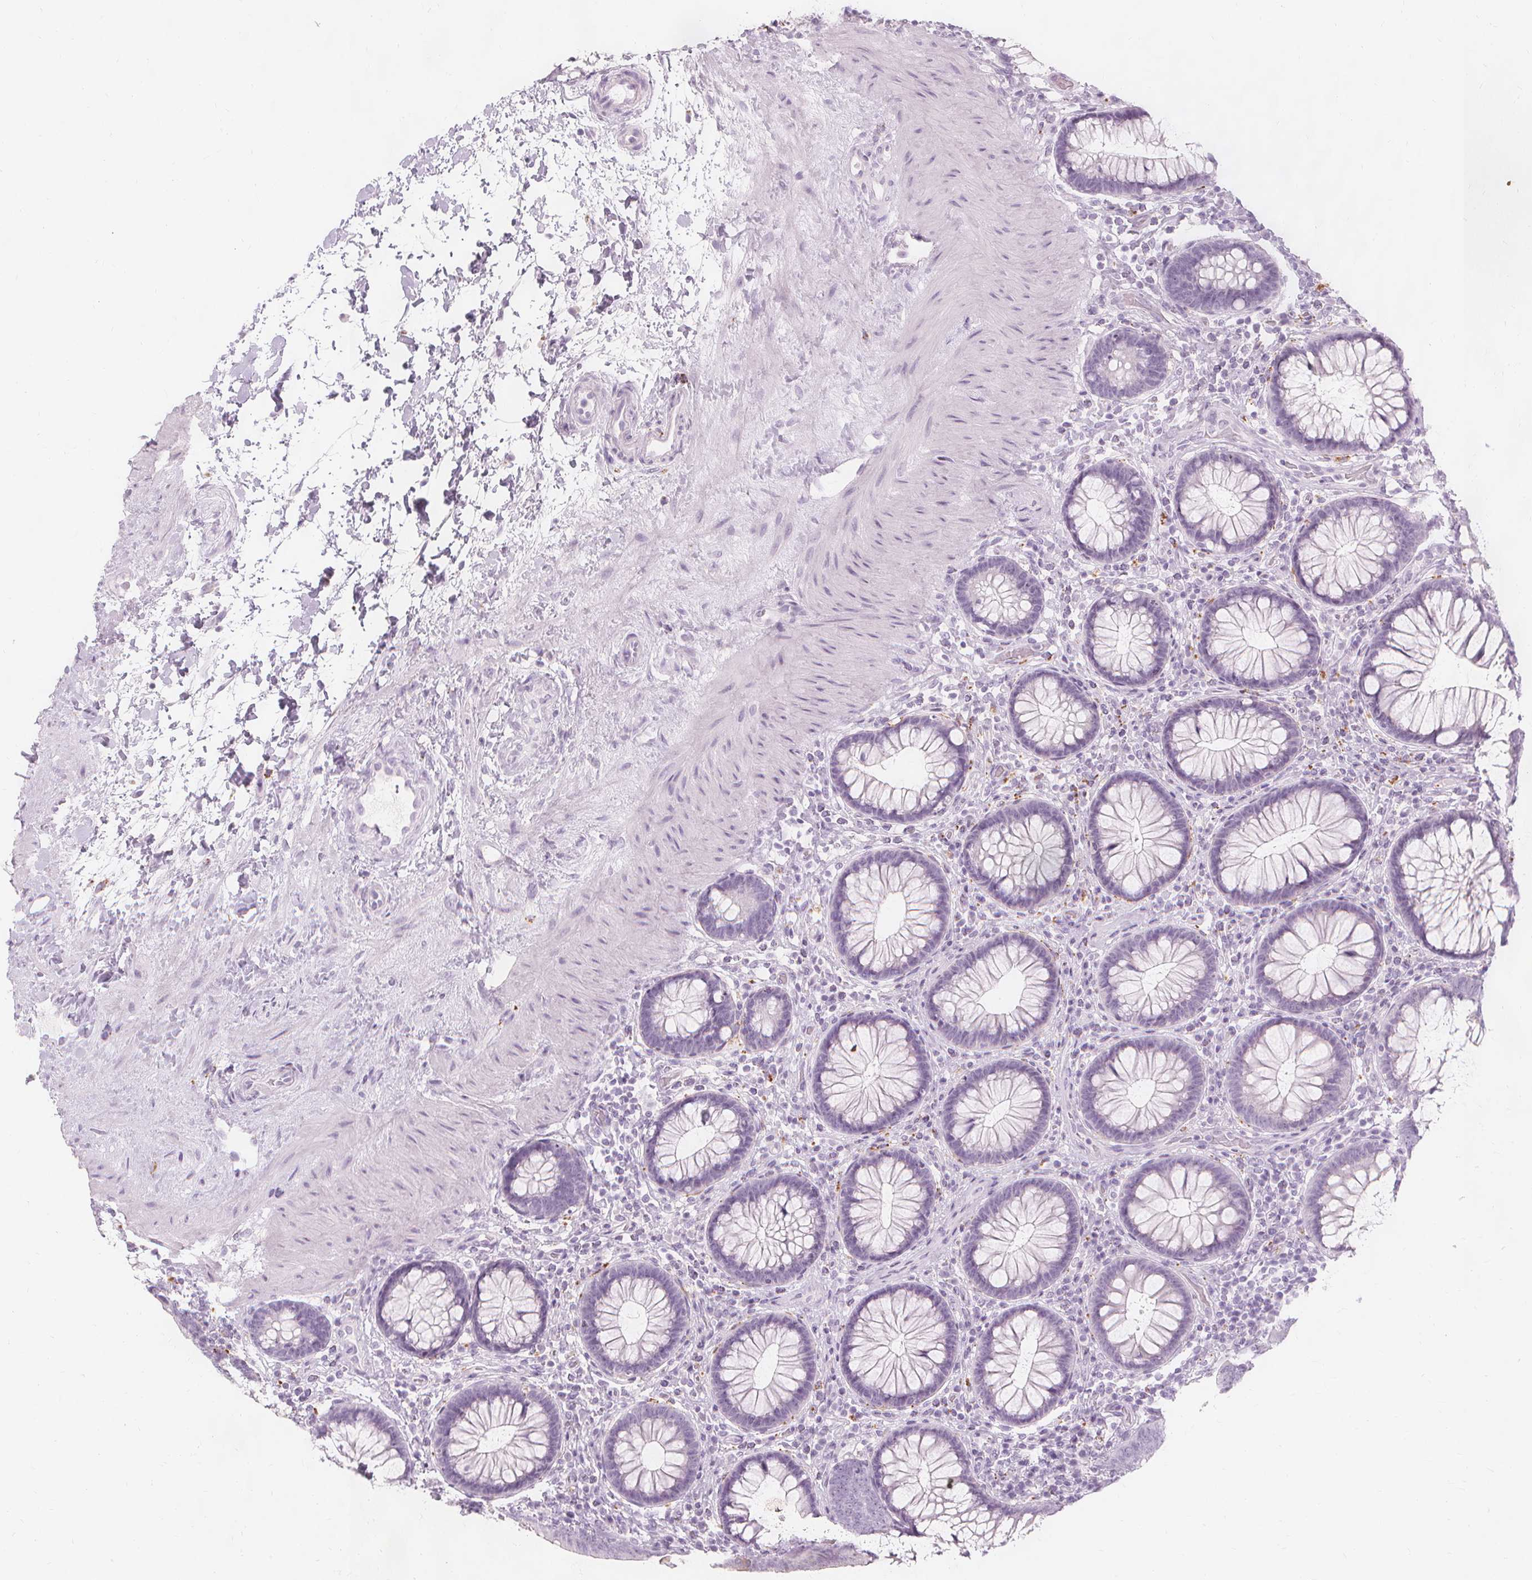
{"staining": {"intensity": "negative", "quantity": "none", "location": "none"}, "tissue": "colon", "cell_type": "Endothelial cells", "image_type": "normal", "snomed": [{"axis": "morphology", "description": "Normal tissue, NOS"}, {"axis": "morphology", "description": "Adenoma, NOS"}, {"axis": "topography", "description": "Soft tissue"}, {"axis": "topography", "description": "Colon"}], "caption": "DAB immunohistochemical staining of benign human colon reveals no significant staining in endothelial cells. (DAB immunohistochemistry with hematoxylin counter stain).", "gene": "TFF1", "patient": {"sex": "male", "age": 47}}